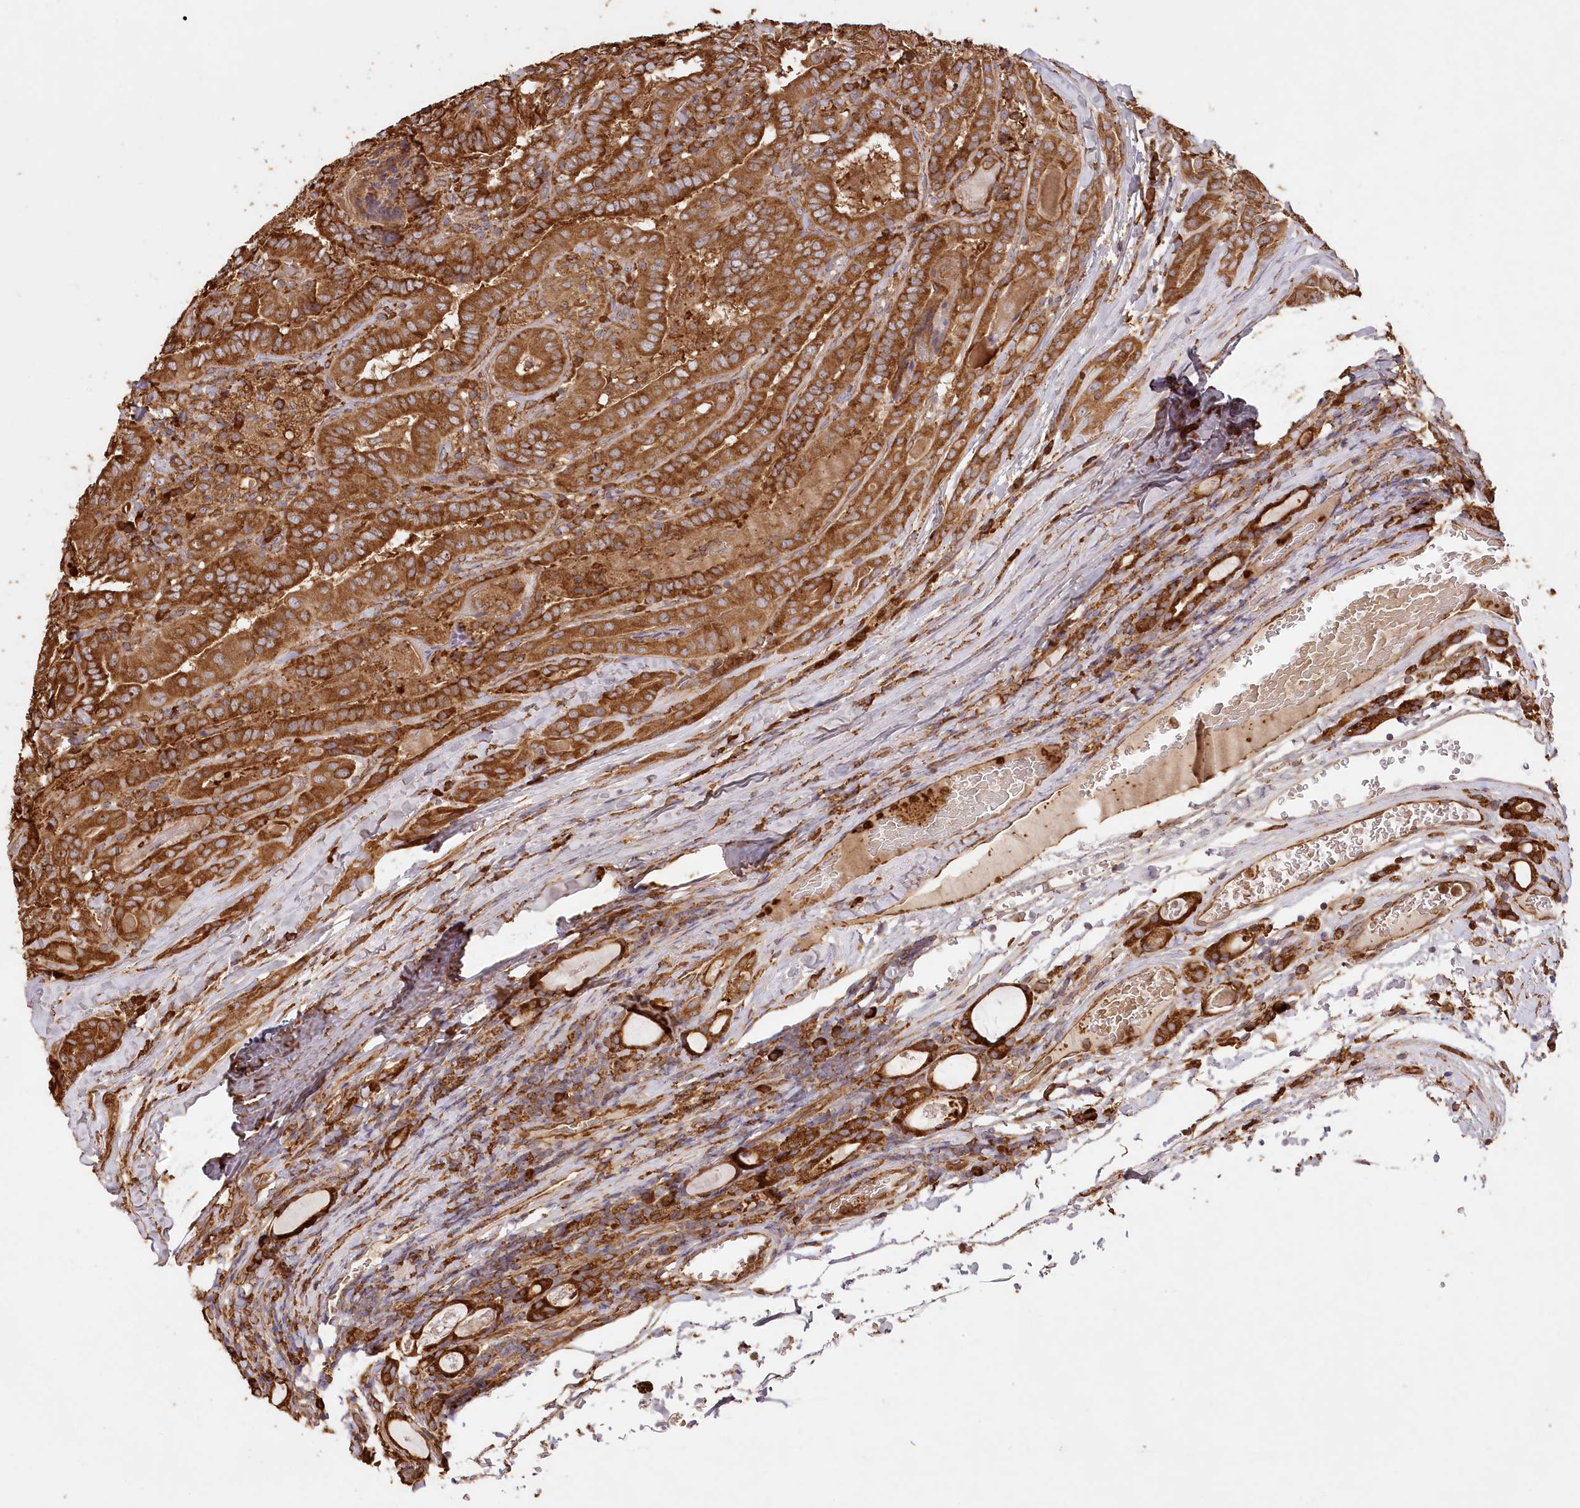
{"staining": {"intensity": "strong", "quantity": ">75%", "location": "cytoplasmic/membranous"}, "tissue": "thyroid cancer", "cell_type": "Tumor cells", "image_type": "cancer", "snomed": [{"axis": "morphology", "description": "Papillary adenocarcinoma, NOS"}, {"axis": "topography", "description": "Thyroid gland"}], "caption": "Immunohistochemistry micrograph of neoplastic tissue: papillary adenocarcinoma (thyroid) stained using immunohistochemistry reveals high levels of strong protein expression localized specifically in the cytoplasmic/membranous of tumor cells, appearing as a cytoplasmic/membranous brown color.", "gene": "ACAP2", "patient": {"sex": "female", "age": 72}}